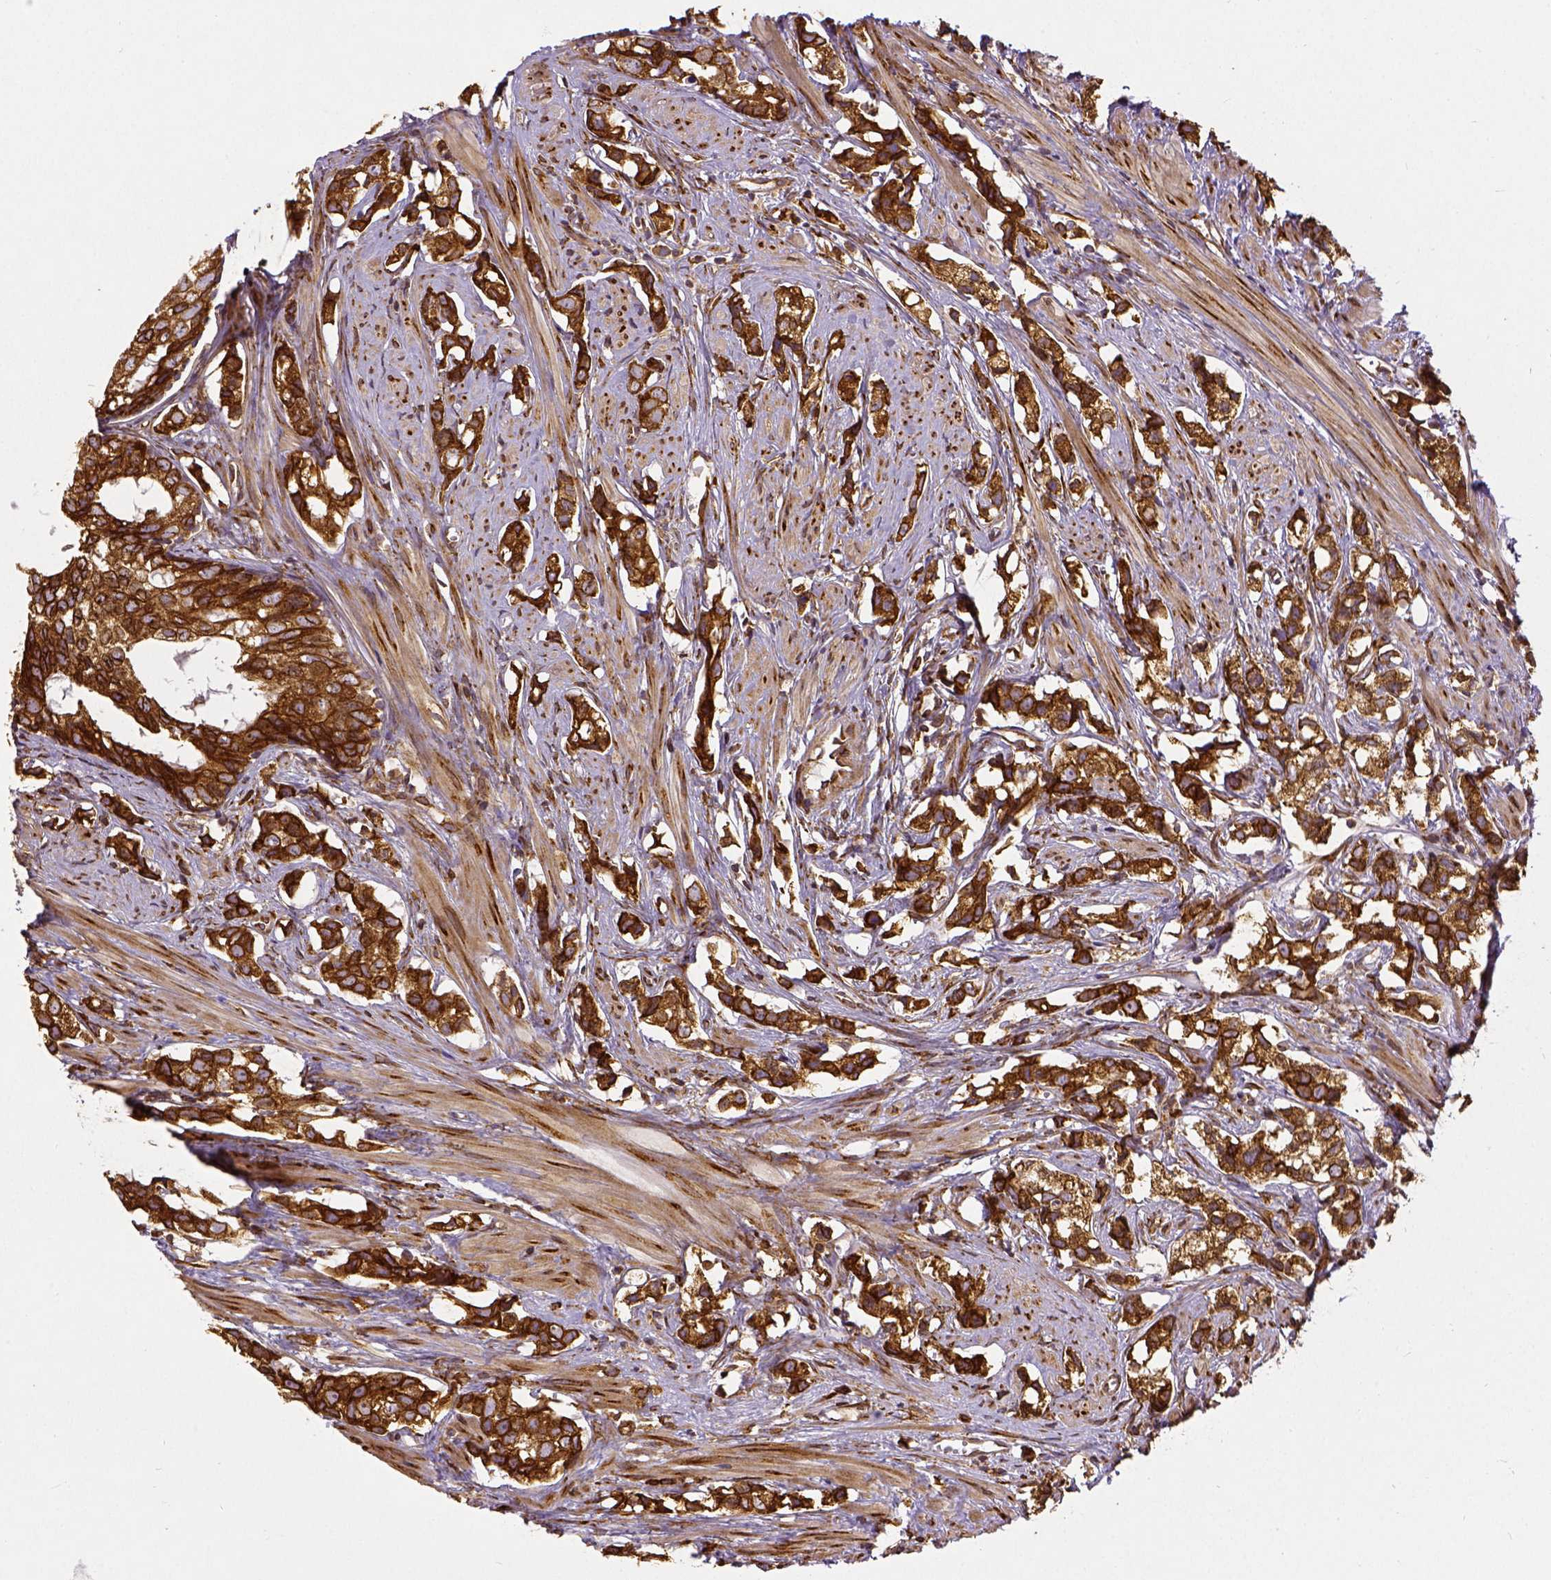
{"staining": {"intensity": "strong", "quantity": ">75%", "location": "cytoplasmic/membranous"}, "tissue": "prostate cancer", "cell_type": "Tumor cells", "image_type": "cancer", "snomed": [{"axis": "morphology", "description": "Adenocarcinoma, High grade"}, {"axis": "topography", "description": "Prostate"}], "caption": "Adenocarcinoma (high-grade) (prostate) was stained to show a protein in brown. There is high levels of strong cytoplasmic/membranous expression in about >75% of tumor cells. The staining was performed using DAB to visualize the protein expression in brown, while the nuclei were stained in blue with hematoxylin (Magnification: 20x).", "gene": "MTDH", "patient": {"sex": "male", "age": 58}}